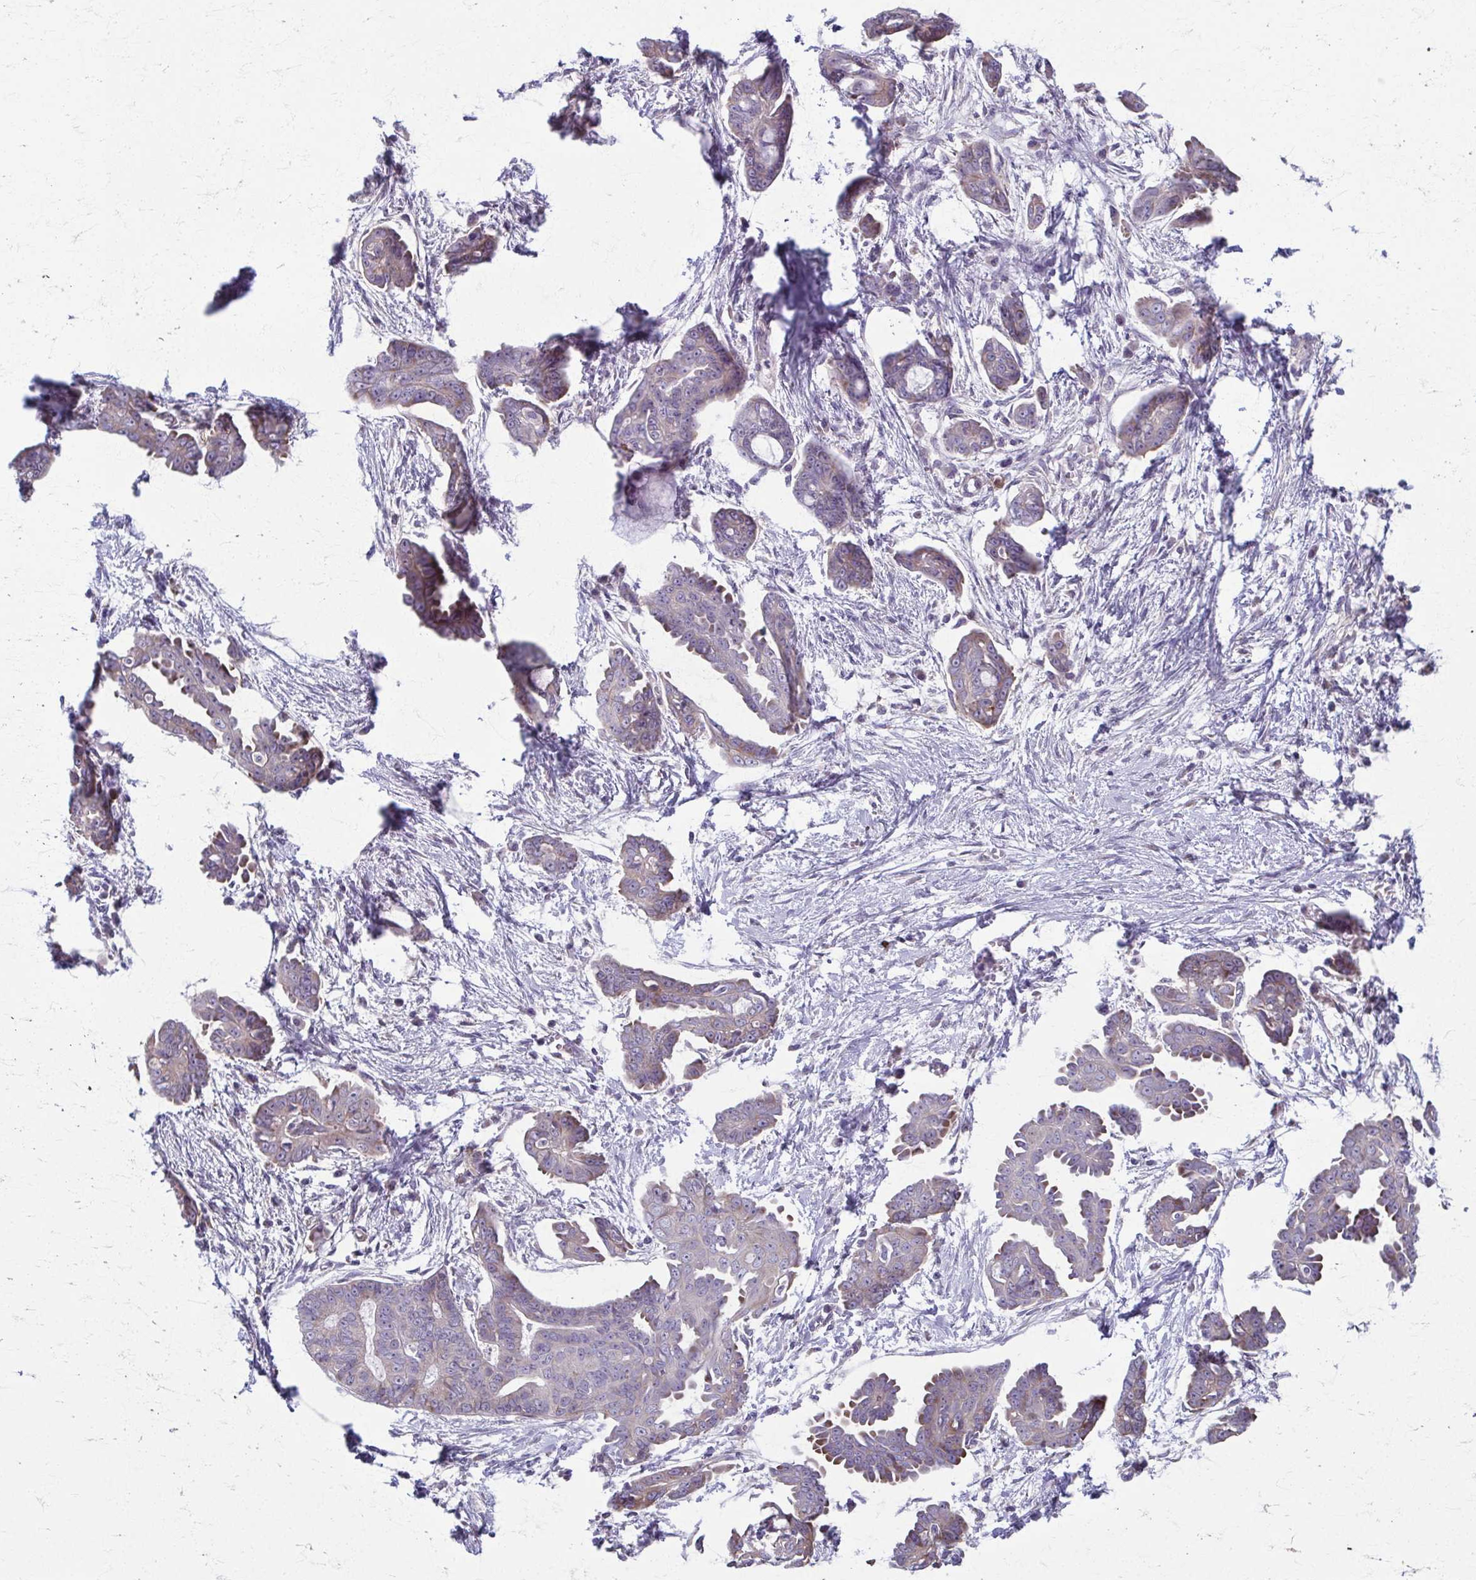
{"staining": {"intensity": "negative", "quantity": "none", "location": "none"}, "tissue": "ovarian cancer", "cell_type": "Tumor cells", "image_type": "cancer", "snomed": [{"axis": "morphology", "description": "Cystadenocarcinoma, serous, NOS"}, {"axis": "topography", "description": "Ovary"}], "caption": "This is an IHC histopathology image of human ovarian cancer. There is no positivity in tumor cells.", "gene": "TMEM108", "patient": {"sex": "female", "age": 71}}